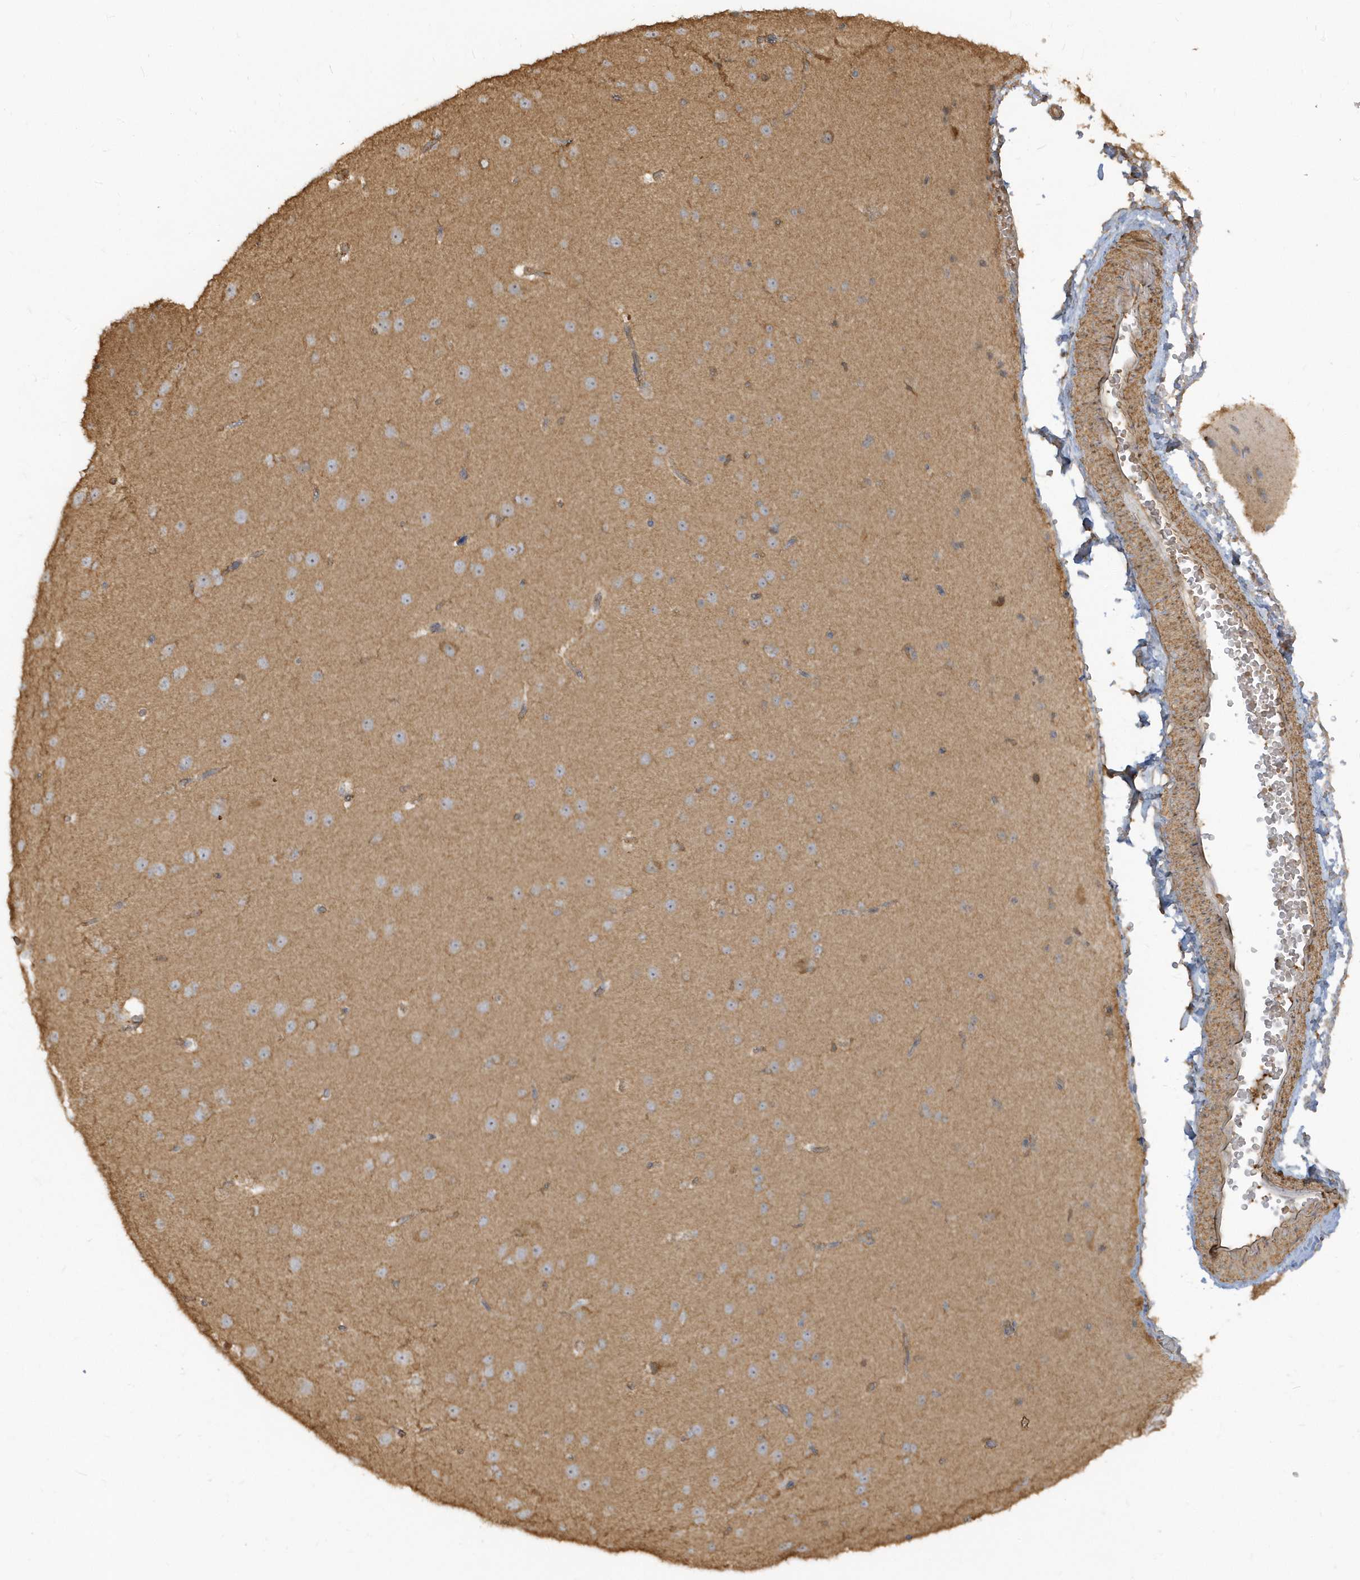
{"staining": {"intensity": "weak", "quantity": ">75%", "location": "cytoplasmic/membranous"}, "tissue": "cerebral cortex", "cell_type": "Endothelial cells", "image_type": "normal", "snomed": [{"axis": "morphology", "description": "Normal tissue, NOS"}, {"axis": "morphology", "description": "Developmental malformation"}, {"axis": "topography", "description": "Cerebral cortex"}], "caption": "Brown immunohistochemical staining in benign cerebral cortex displays weak cytoplasmic/membranous staining in about >75% of endothelial cells.", "gene": "ZBTB8A", "patient": {"sex": "female", "age": 30}}